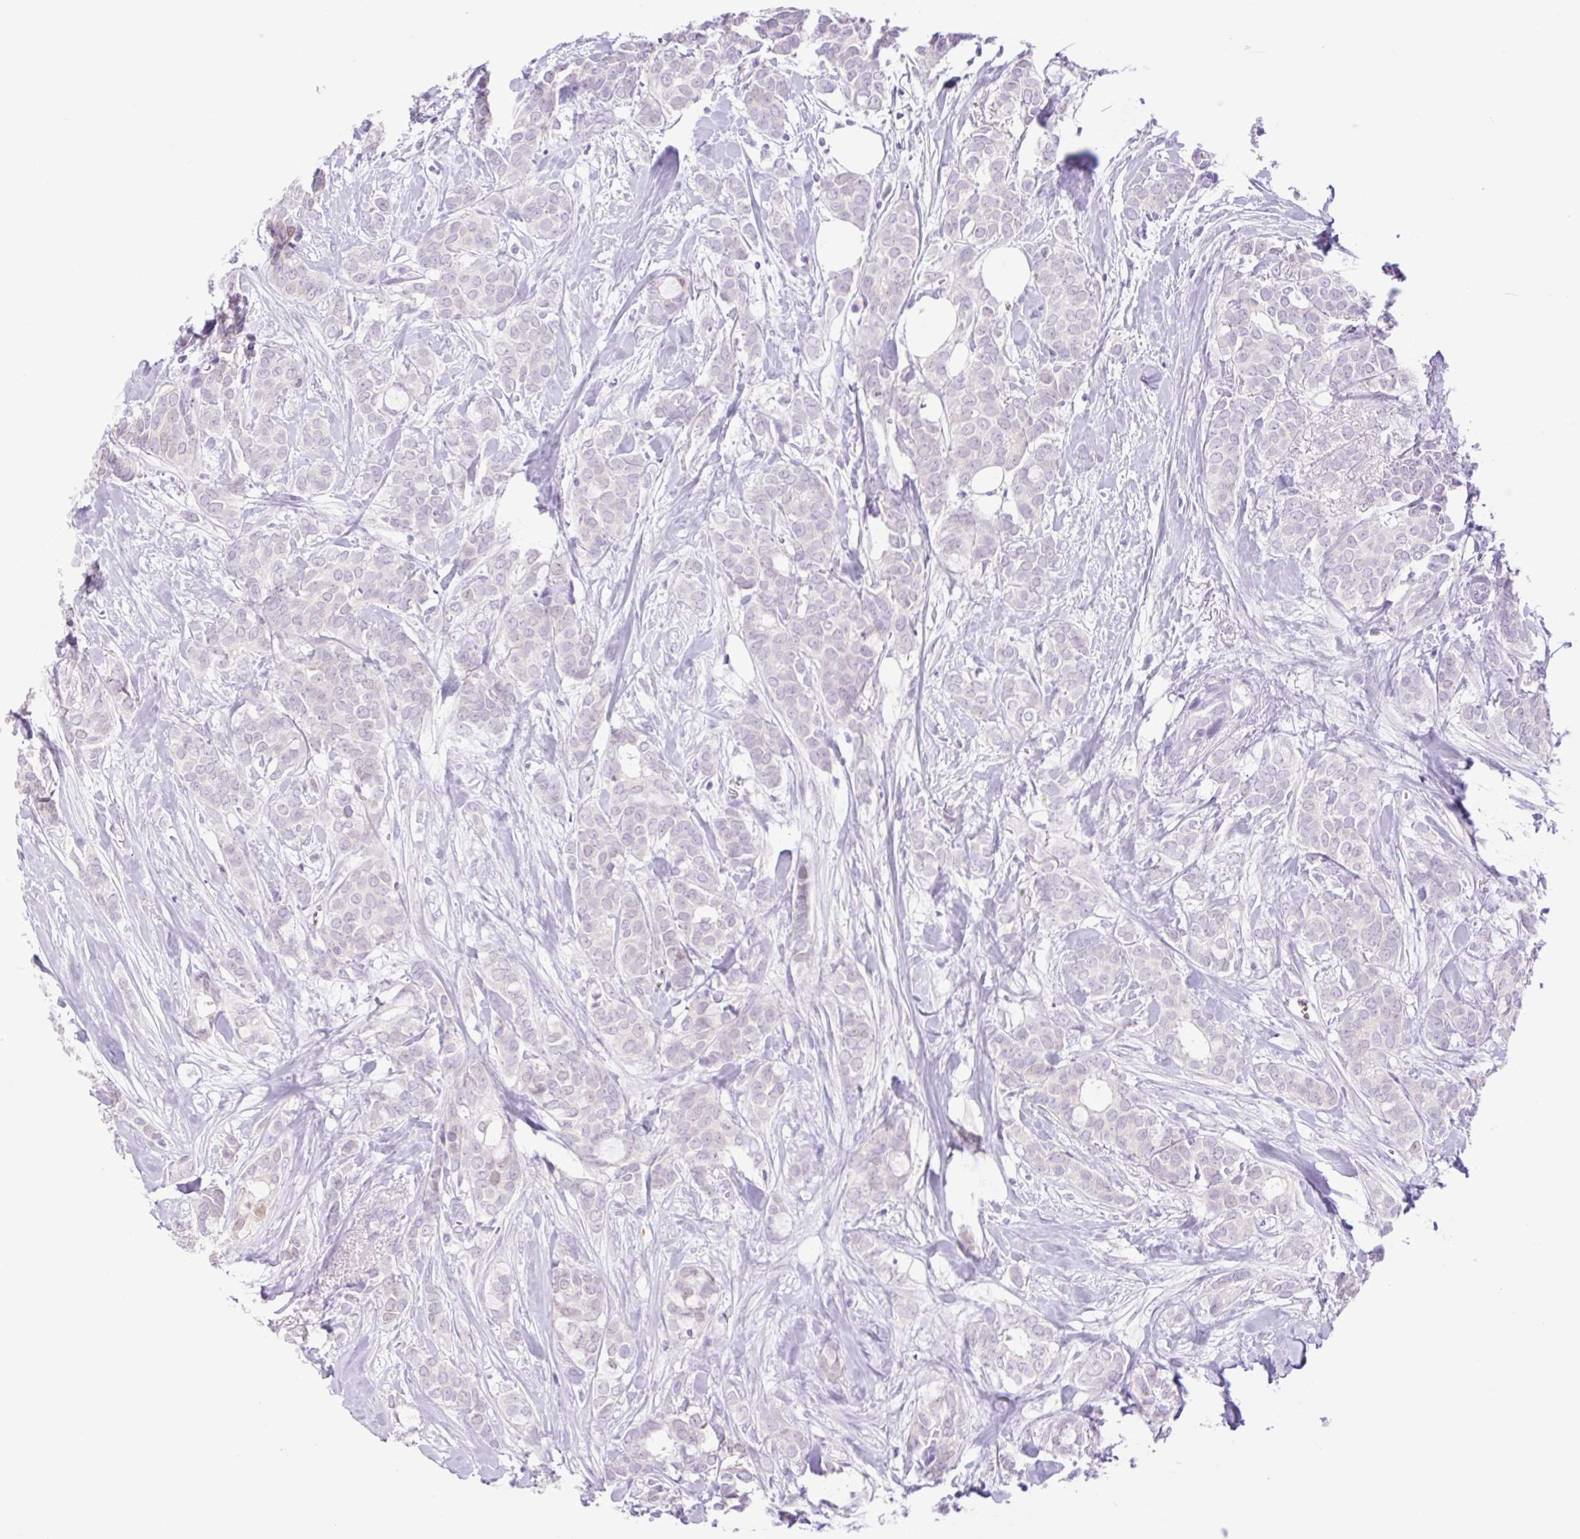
{"staining": {"intensity": "negative", "quantity": "none", "location": "none"}, "tissue": "breast cancer", "cell_type": "Tumor cells", "image_type": "cancer", "snomed": [{"axis": "morphology", "description": "Duct carcinoma"}, {"axis": "topography", "description": "Breast"}], "caption": "Infiltrating ductal carcinoma (breast) was stained to show a protein in brown. There is no significant expression in tumor cells.", "gene": "SLC25A40", "patient": {"sex": "female", "age": 84}}